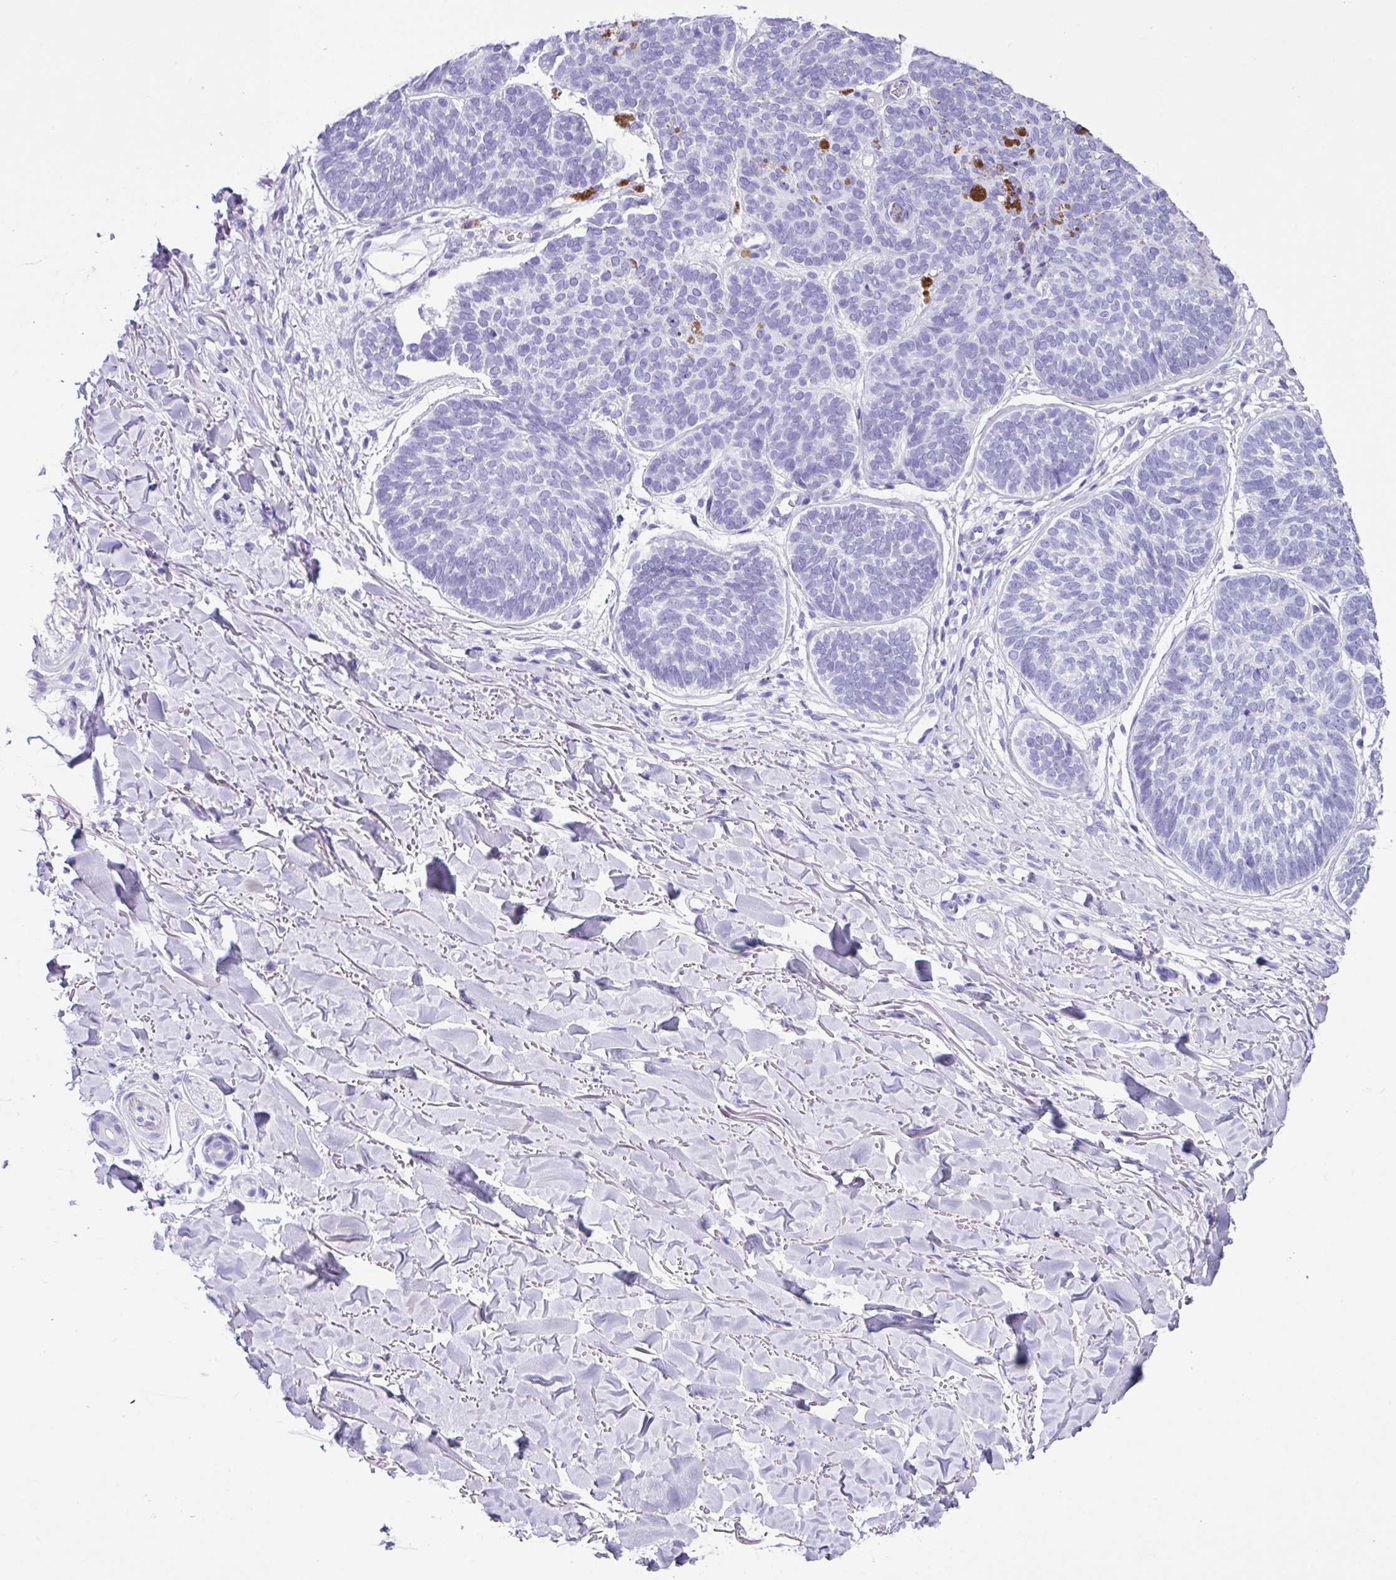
{"staining": {"intensity": "negative", "quantity": "none", "location": "none"}, "tissue": "skin cancer", "cell_type": "Tumor cells", "image_type": "cancer", "snomed": [{"axis": "morphology", "description": "Basal cell carcinoma"}, {"axis": "topography", "description": "Skin"}, {"axis": "topography", "description": "Skin of neck"}, {"axis": "topography", "description": "Skin of shoulder"}, {"axis": "topography", "description": "Skin of back"}], "caption": "Skin basal cell carcinoma stained for a protein using IHC reveals no staining tumor cells.", "gene": "ZG16", "patient": {"sex": "male", "age": 80}}